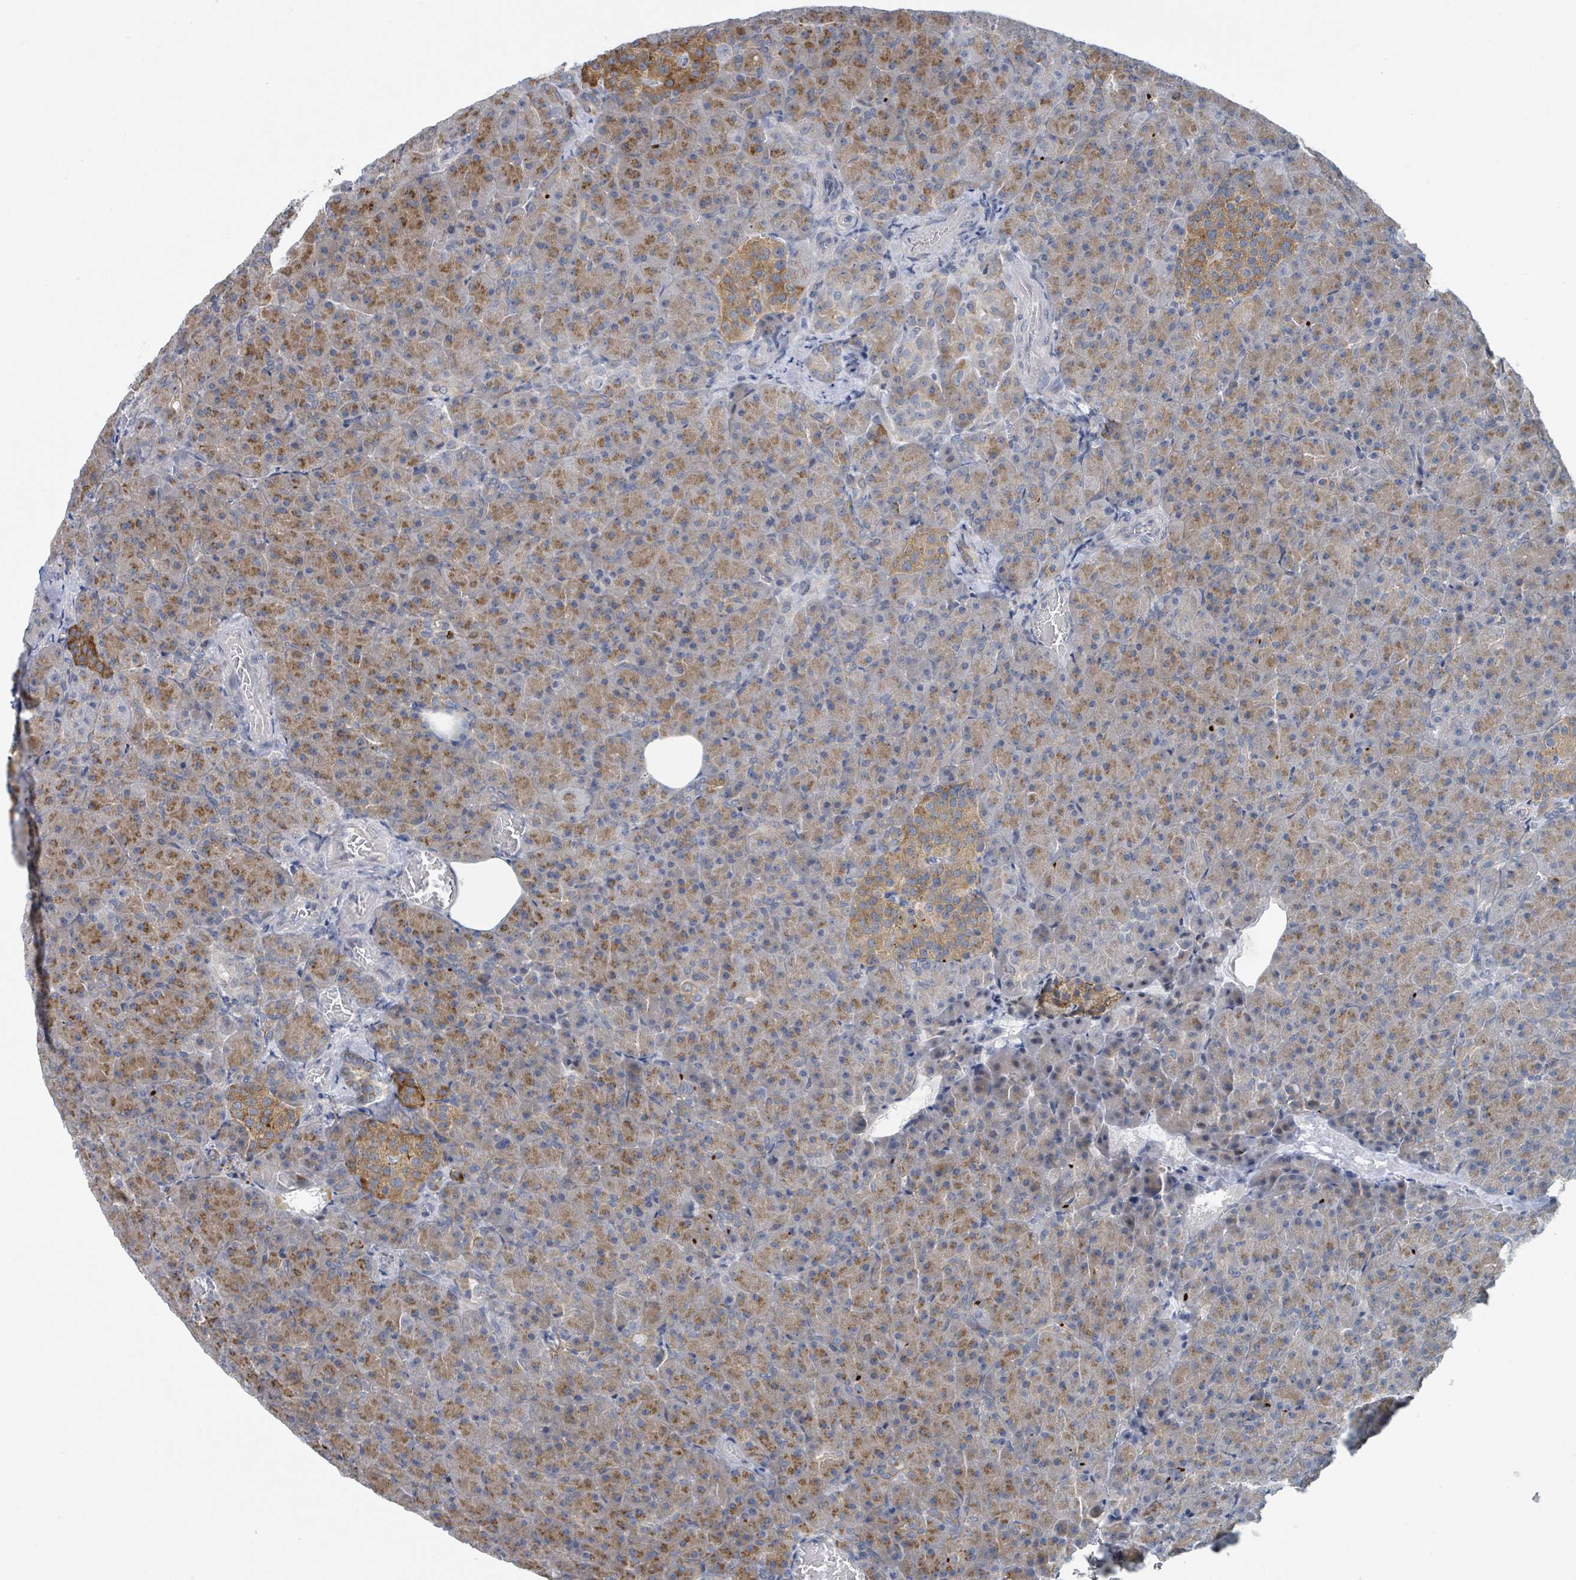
{"staining": {"intensity": "moderate", "quantity": "25%-75%", "location": "cytoplasmic/membranous"}, "tissue": "pancreas", "cell_type": "Exocrine glandular cells", "image_type": "normal", "snomed": [{"axis": "morphology", "description": "Normal tissue, NOS"}, {"axis": "topography", "description": "Pancreas"}], "caption": "Pancreas stained with a brown dye displays moderate cytoplasmic/membranous positive staining in approximately 25%-75% of exocrine glandular cells.", "gene": "ANKRD55", "patient": {"sex": "female", "age": 74}}